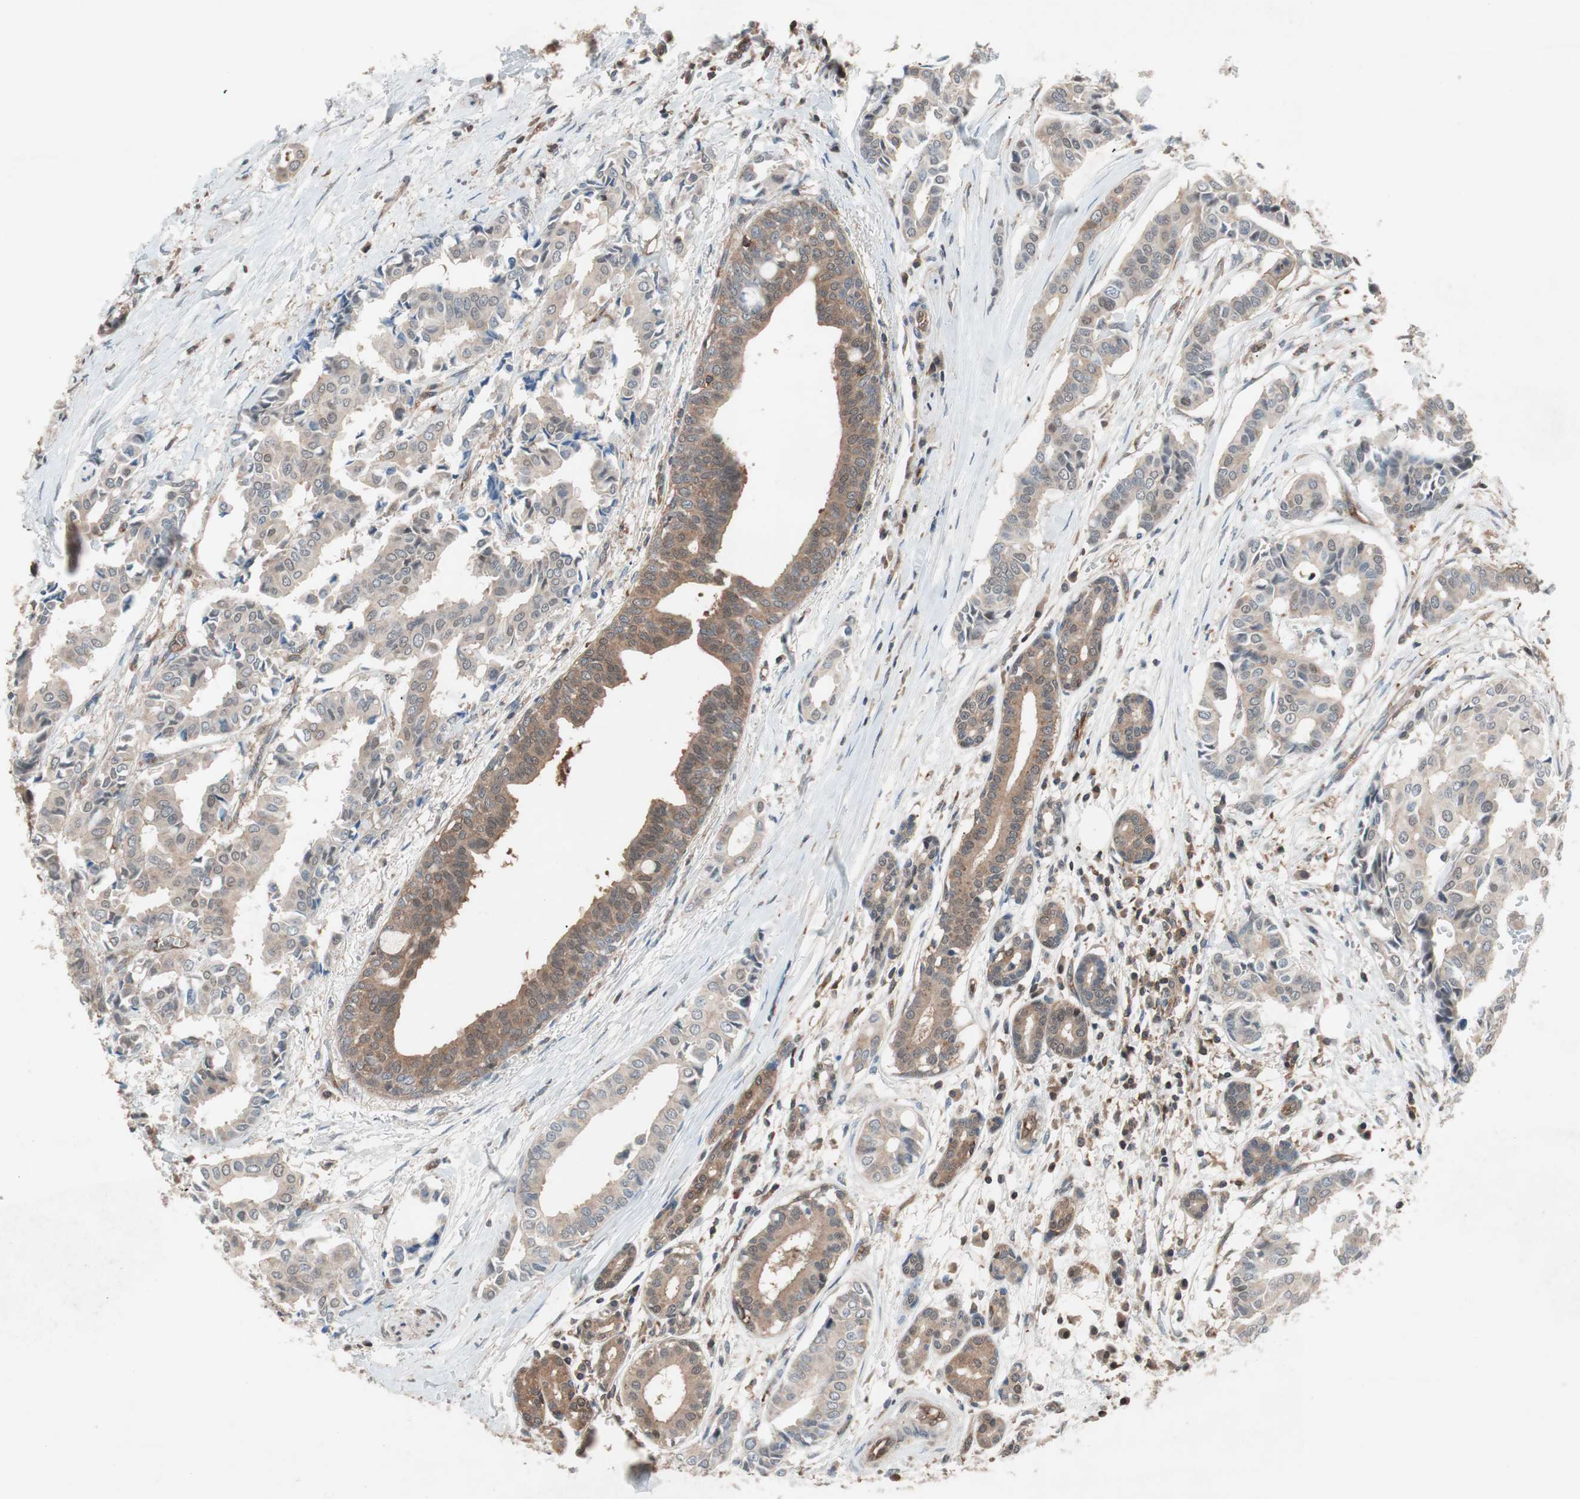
{"staining": {"intensity": "weak", "quantity": ">75%", "location": "cytoplasmic/membranous"}, "tissue": "head and neck cancer", "cell_type": "Tumor cells", "image_type": "cancer", "snomed": [{"axis": "morphology", "description": "Adenocarcinoma, NOS"}, {"axis": "topography", "description": "Salivary gland"}, {"axis": "topography", "description": "Head-Neck"}], "caption": "Immunohistochemical staining of human adenocarcinoma (head and neck) demonstrates weak cytoplasmic/membranous protein positivity in approximately >75% of tumor cells.", "gene": "GALT", "patient": {"sex": "female", "age": 59}}